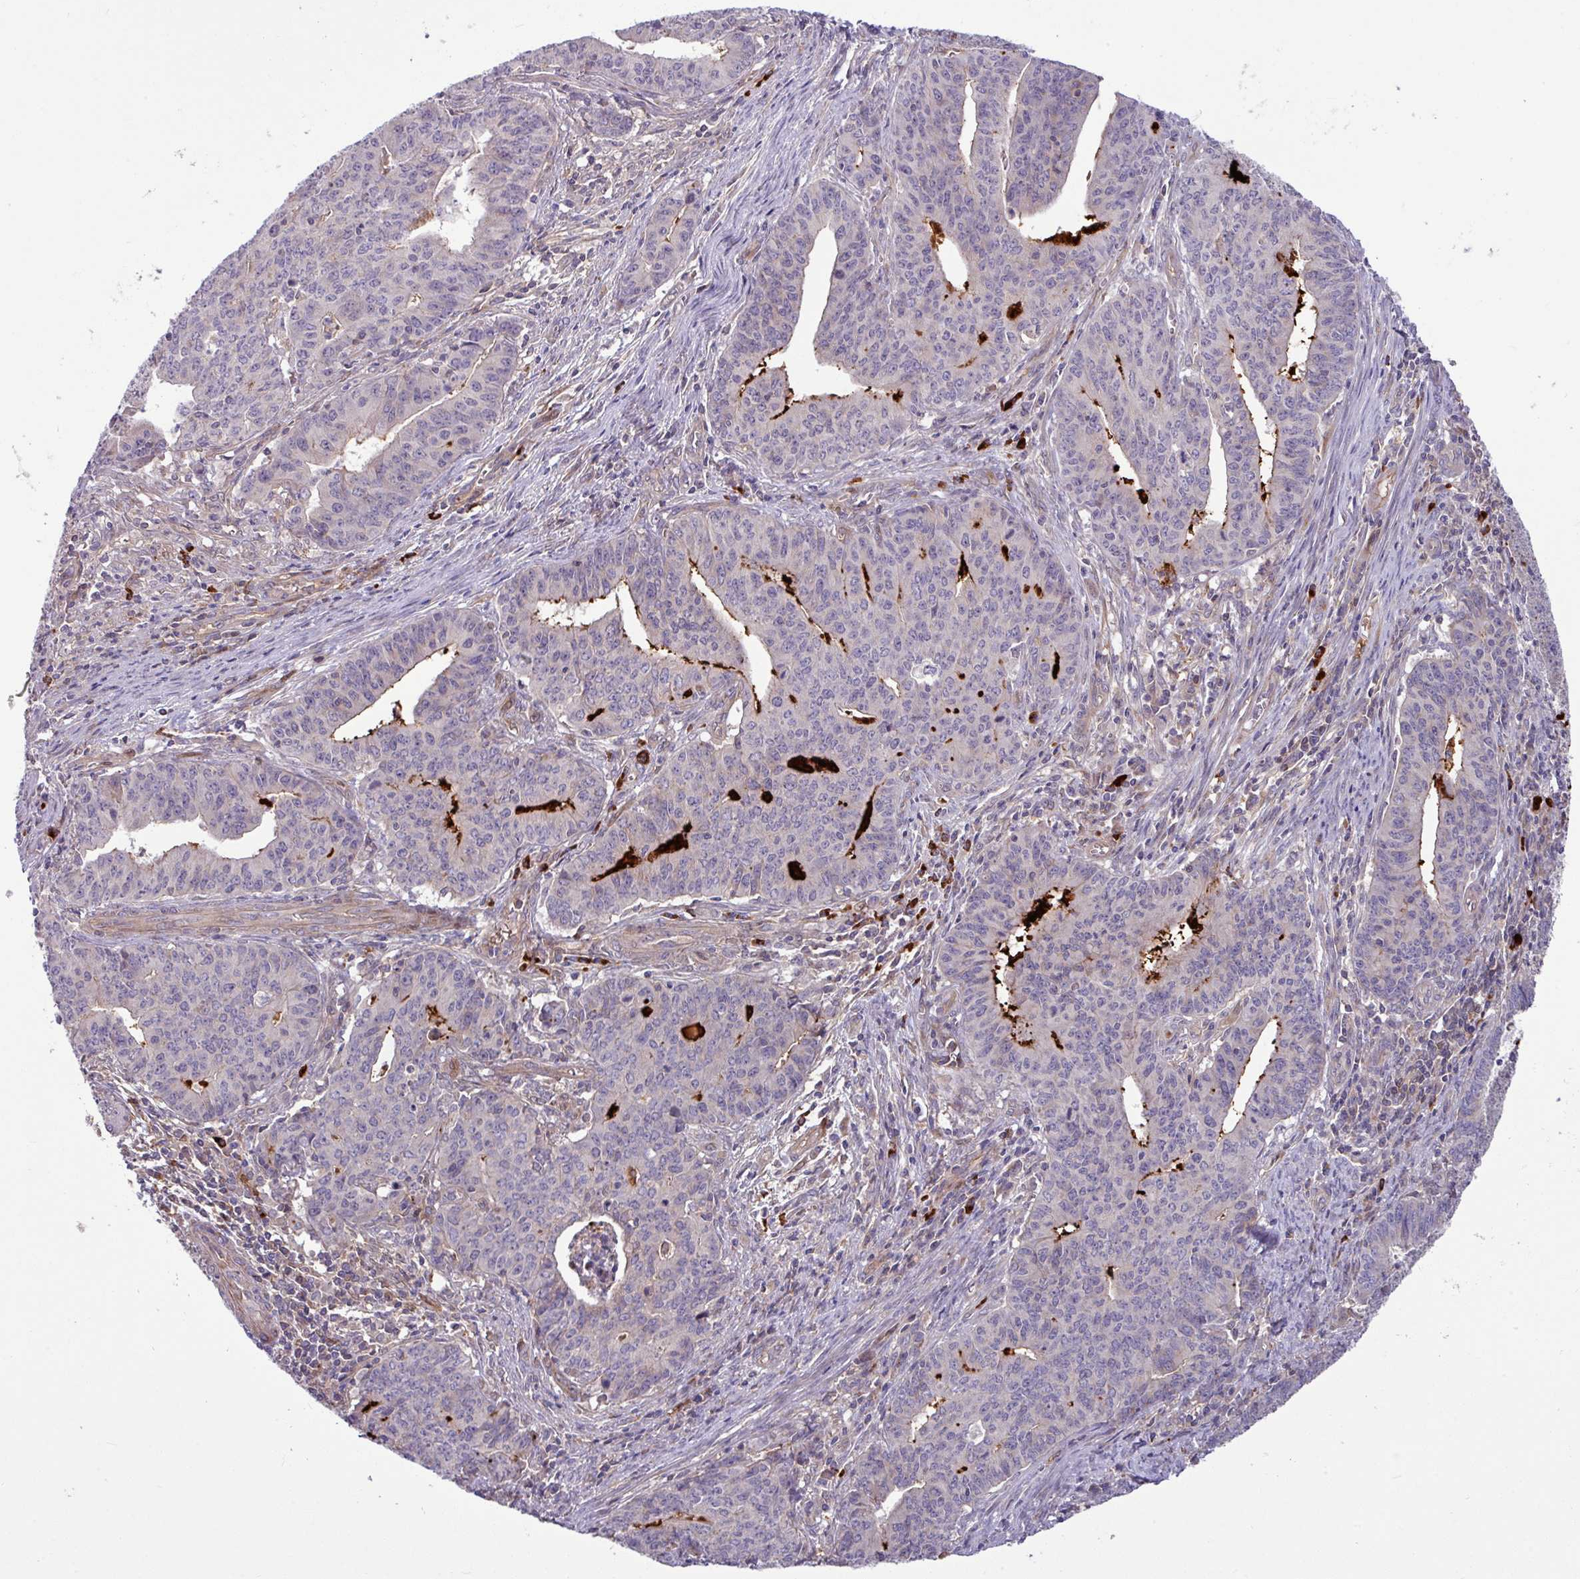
{"staining": {"intensity": "negative", "quantity": "none", "location": "none"}, "tissue": "endometrial cancer", "cell_type": "Tumor cells", "image_type": "cancer", "snomed": [{"axis": "morphology", "description": "Adenocarcinoma, NOS"}, {"axis": "topography", "description": "Endometrium"}], "caption": "Tumor cells are negative for brown protein staining in endometrial cancer.", "gene": "B4GALNT4", "patient": {"sex": "female", "age": 59}}